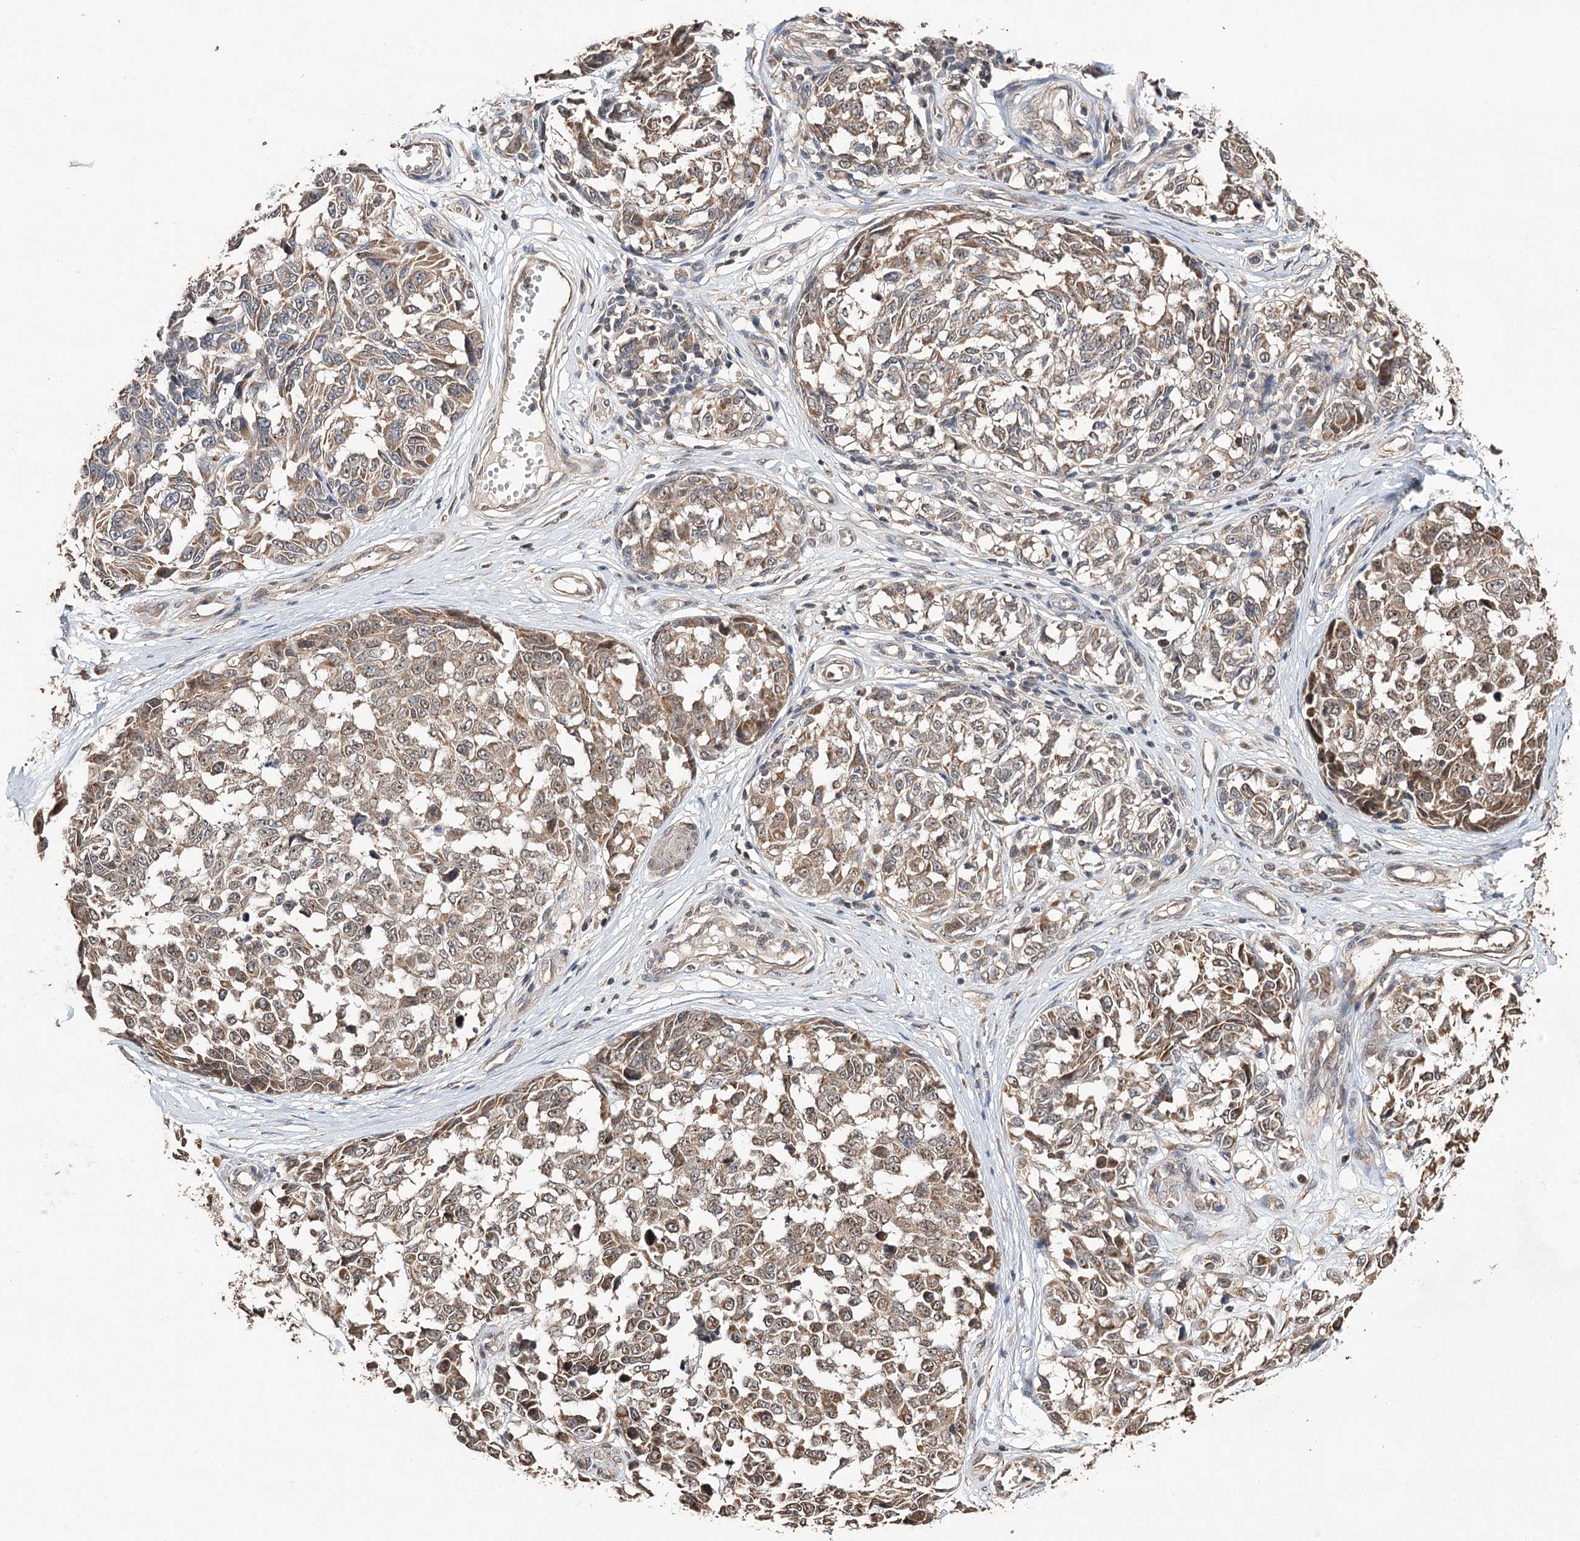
{"staining": {"intensity": "moderate", "quantity": ">75%", "location": "cytoplasmic/membranous"}, "tissue": "melanoma", "cell_type": "Tumor cells", "image_type": "cancer", "snomed": [{"axis": "morphology", "description": "Malignant melanoma, NOS"}, {"axis": "topography", "description": "Skin"}], "caption": "A micrograph showing moderate cytoplasmic/membranous expression in approximately >75% of tumor cells in malignant melanoma, as visualized by brown immunohistochemical staining.", "gene": "NOPCHAP1", "patient": {"sex": "female", "age": 64}}